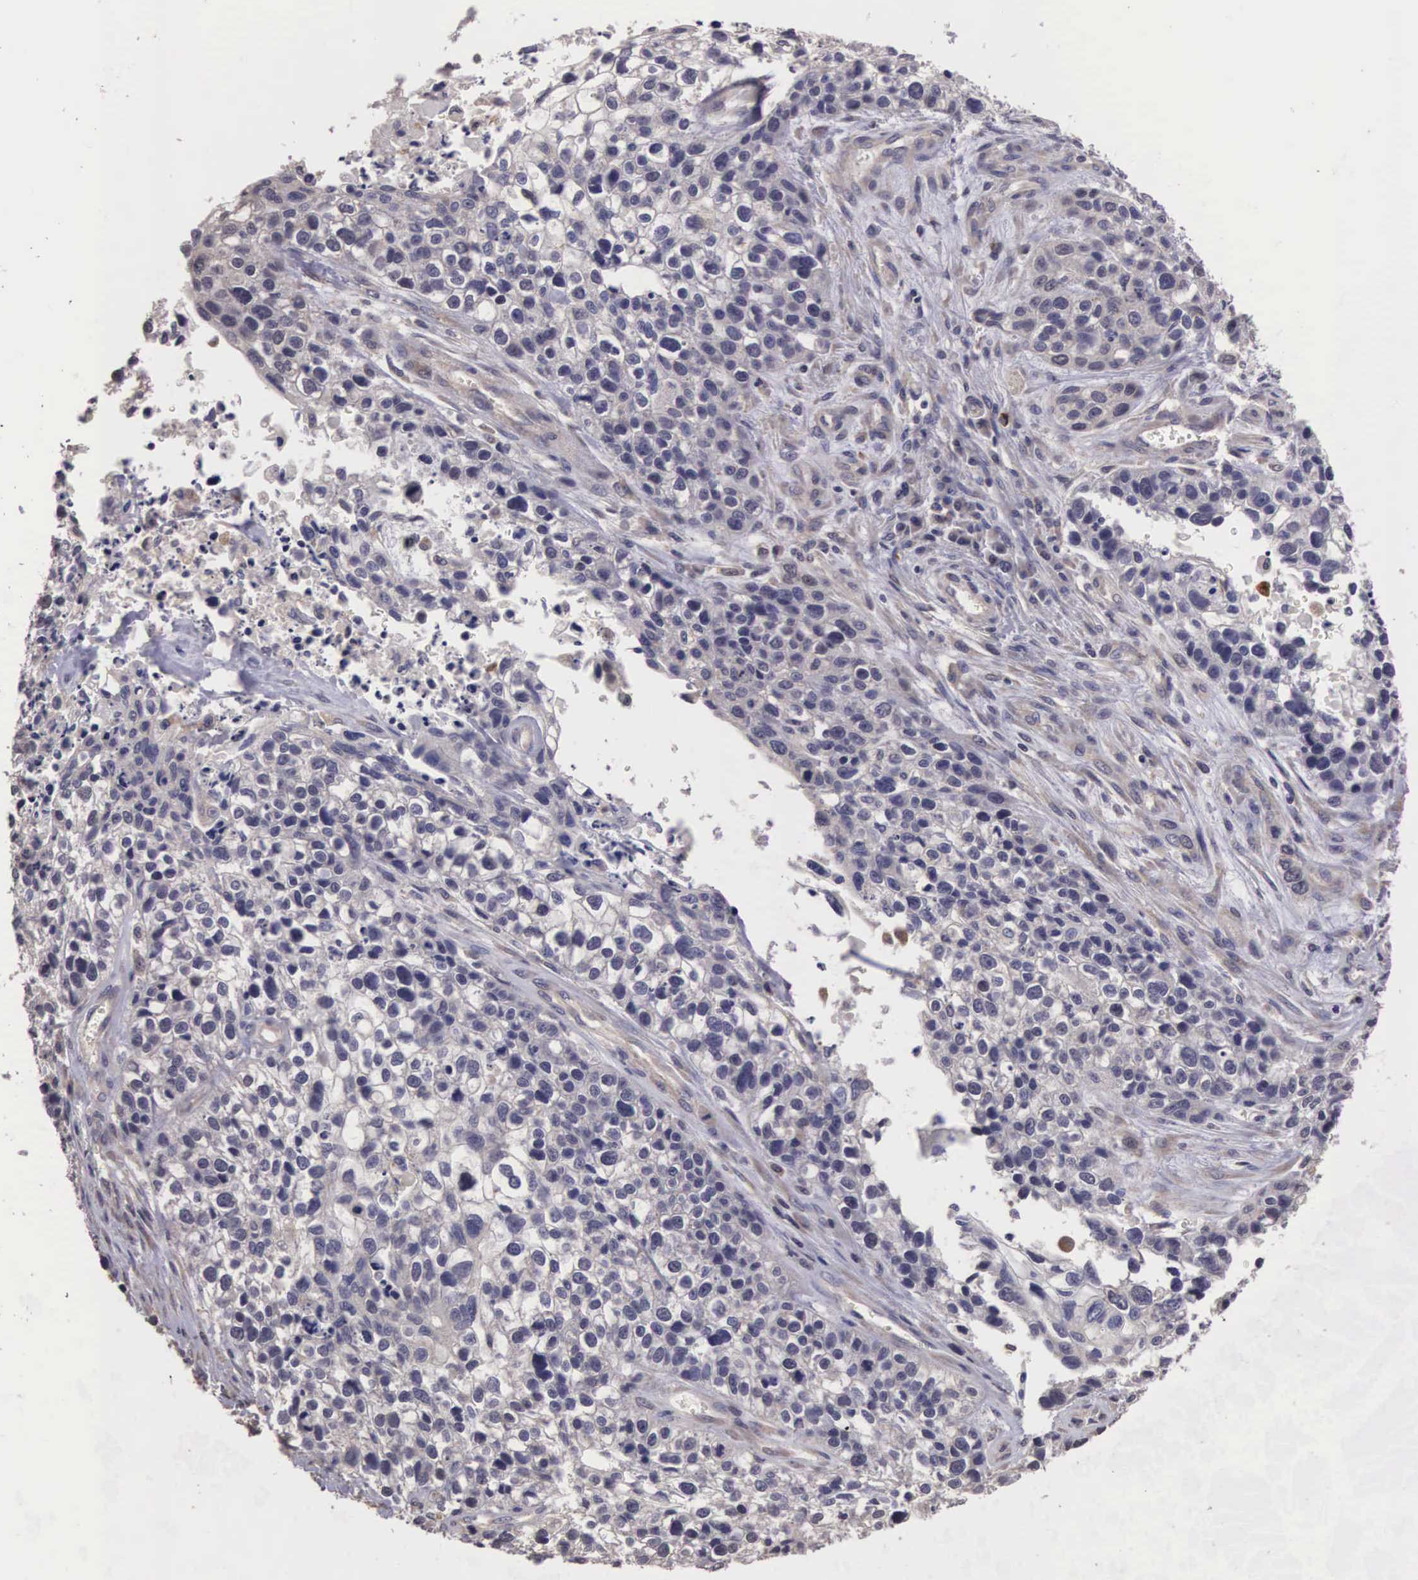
{"staining": {"intensity": "negative", "quantity": "none", "location": "none"}, "tissue": "lung cancer", "cell_type": "Tumor cells", "image_type": "cancer", "snomed": [{"axis": "morphology", "description": "Squamous cell carcinoma, NOS"}, {"axis": "topography", "description": "Lymph node"}, {"axis": "topography", "description": "Lung"}], "caption": "Lung cancer (squamous cell carcinoma) was stained to show a protein in brown. There is no significant positivity in tumor cells.", "gene": "CDC45", "patient": {"sex": "male", "age": 74}}